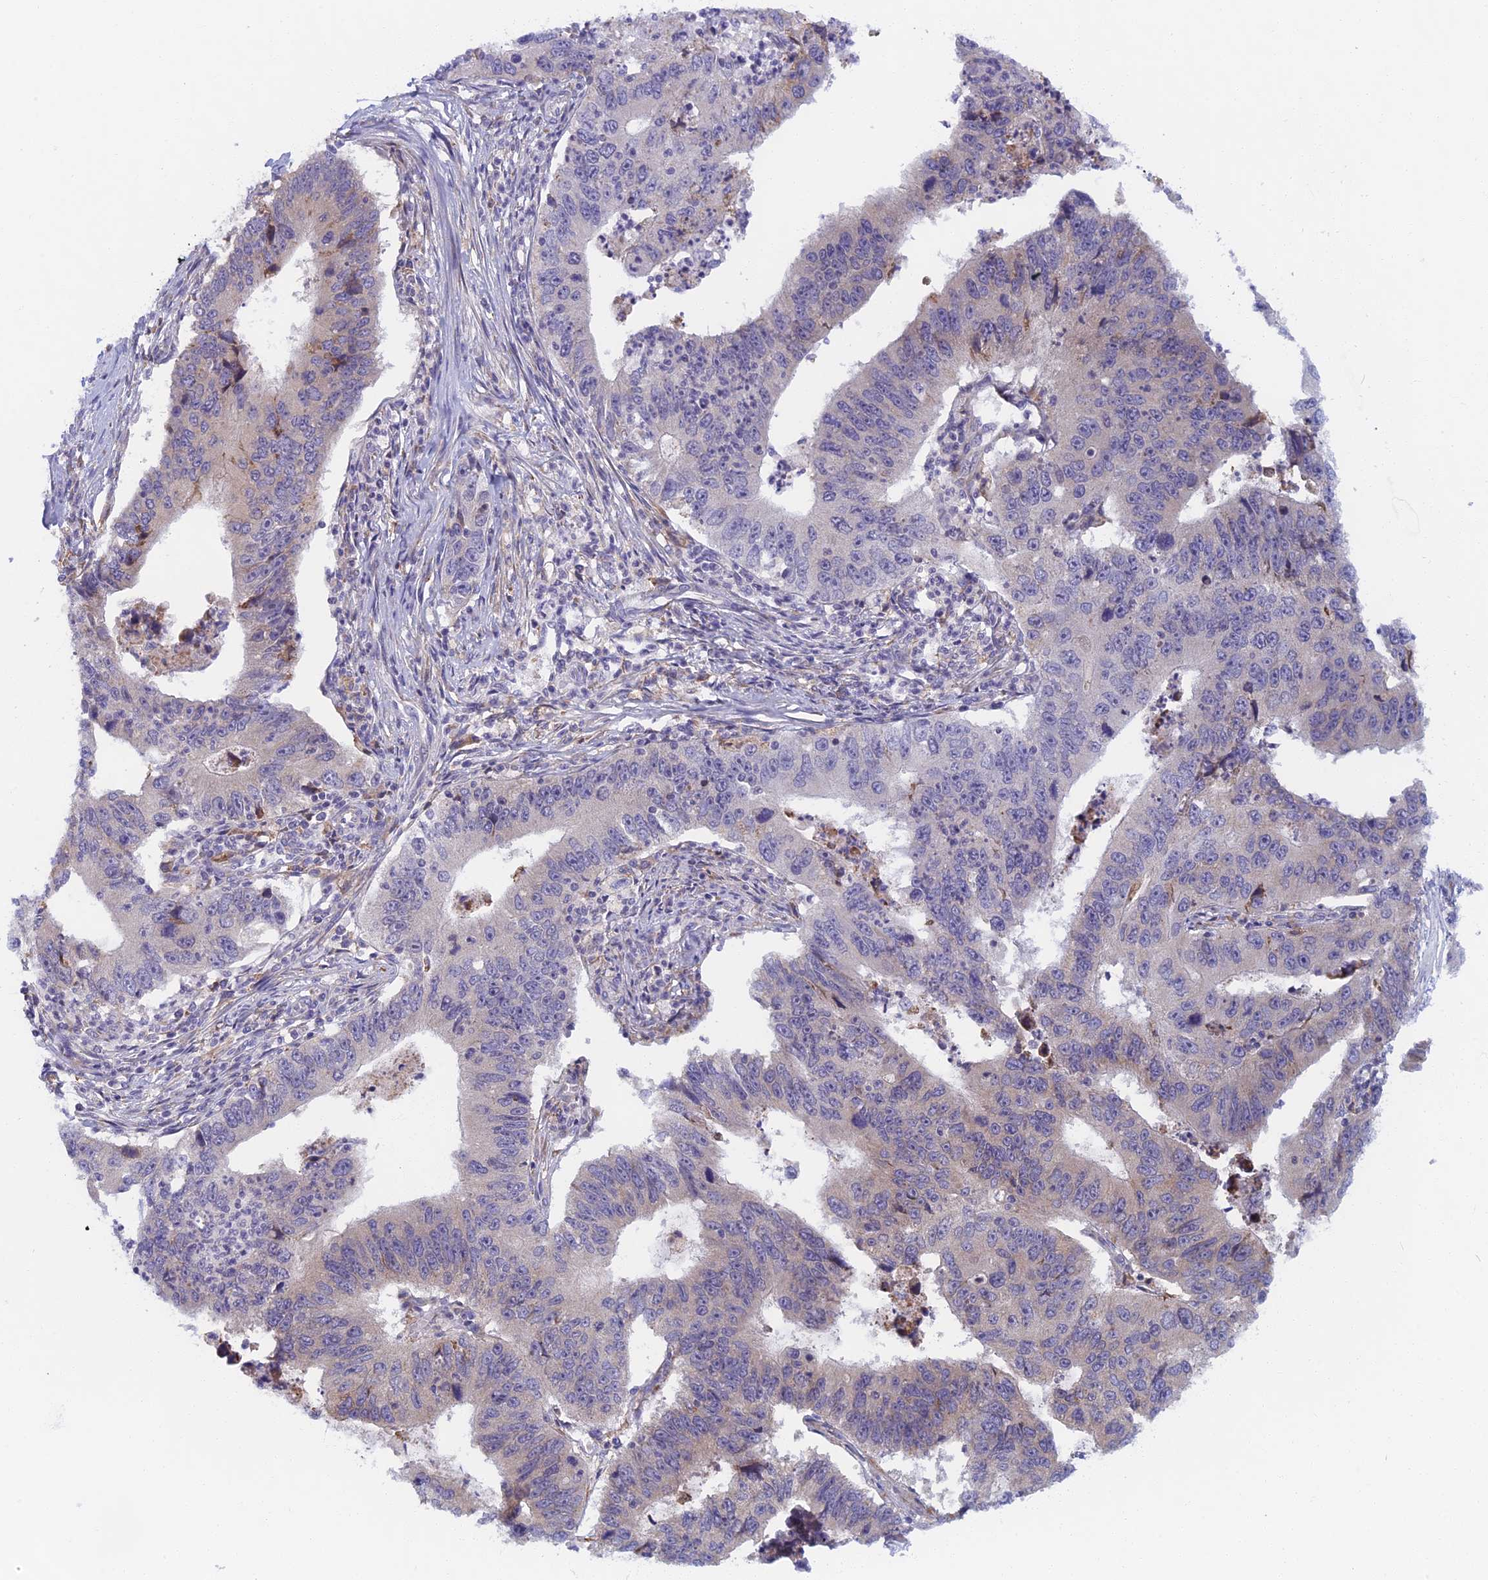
{"staining": {"intensity": "negative", "quantity": "none", "location": "none"}, "tissue": "stomach cancer", "cell_type": "Tumor cells", "image_type": "cancer", "snomed": [{"axis": "morphology", "description": "Adenocarcinoma, NOS"}, {"axis": "topography", "description": "Stomach"}], "caption": "Human stomach cancer stained for a protein using immunohistochemistry demonstrates no positivity in tumor cells.", "gene": "DDX51", "patient": {"sex": "male", "age": 59}}